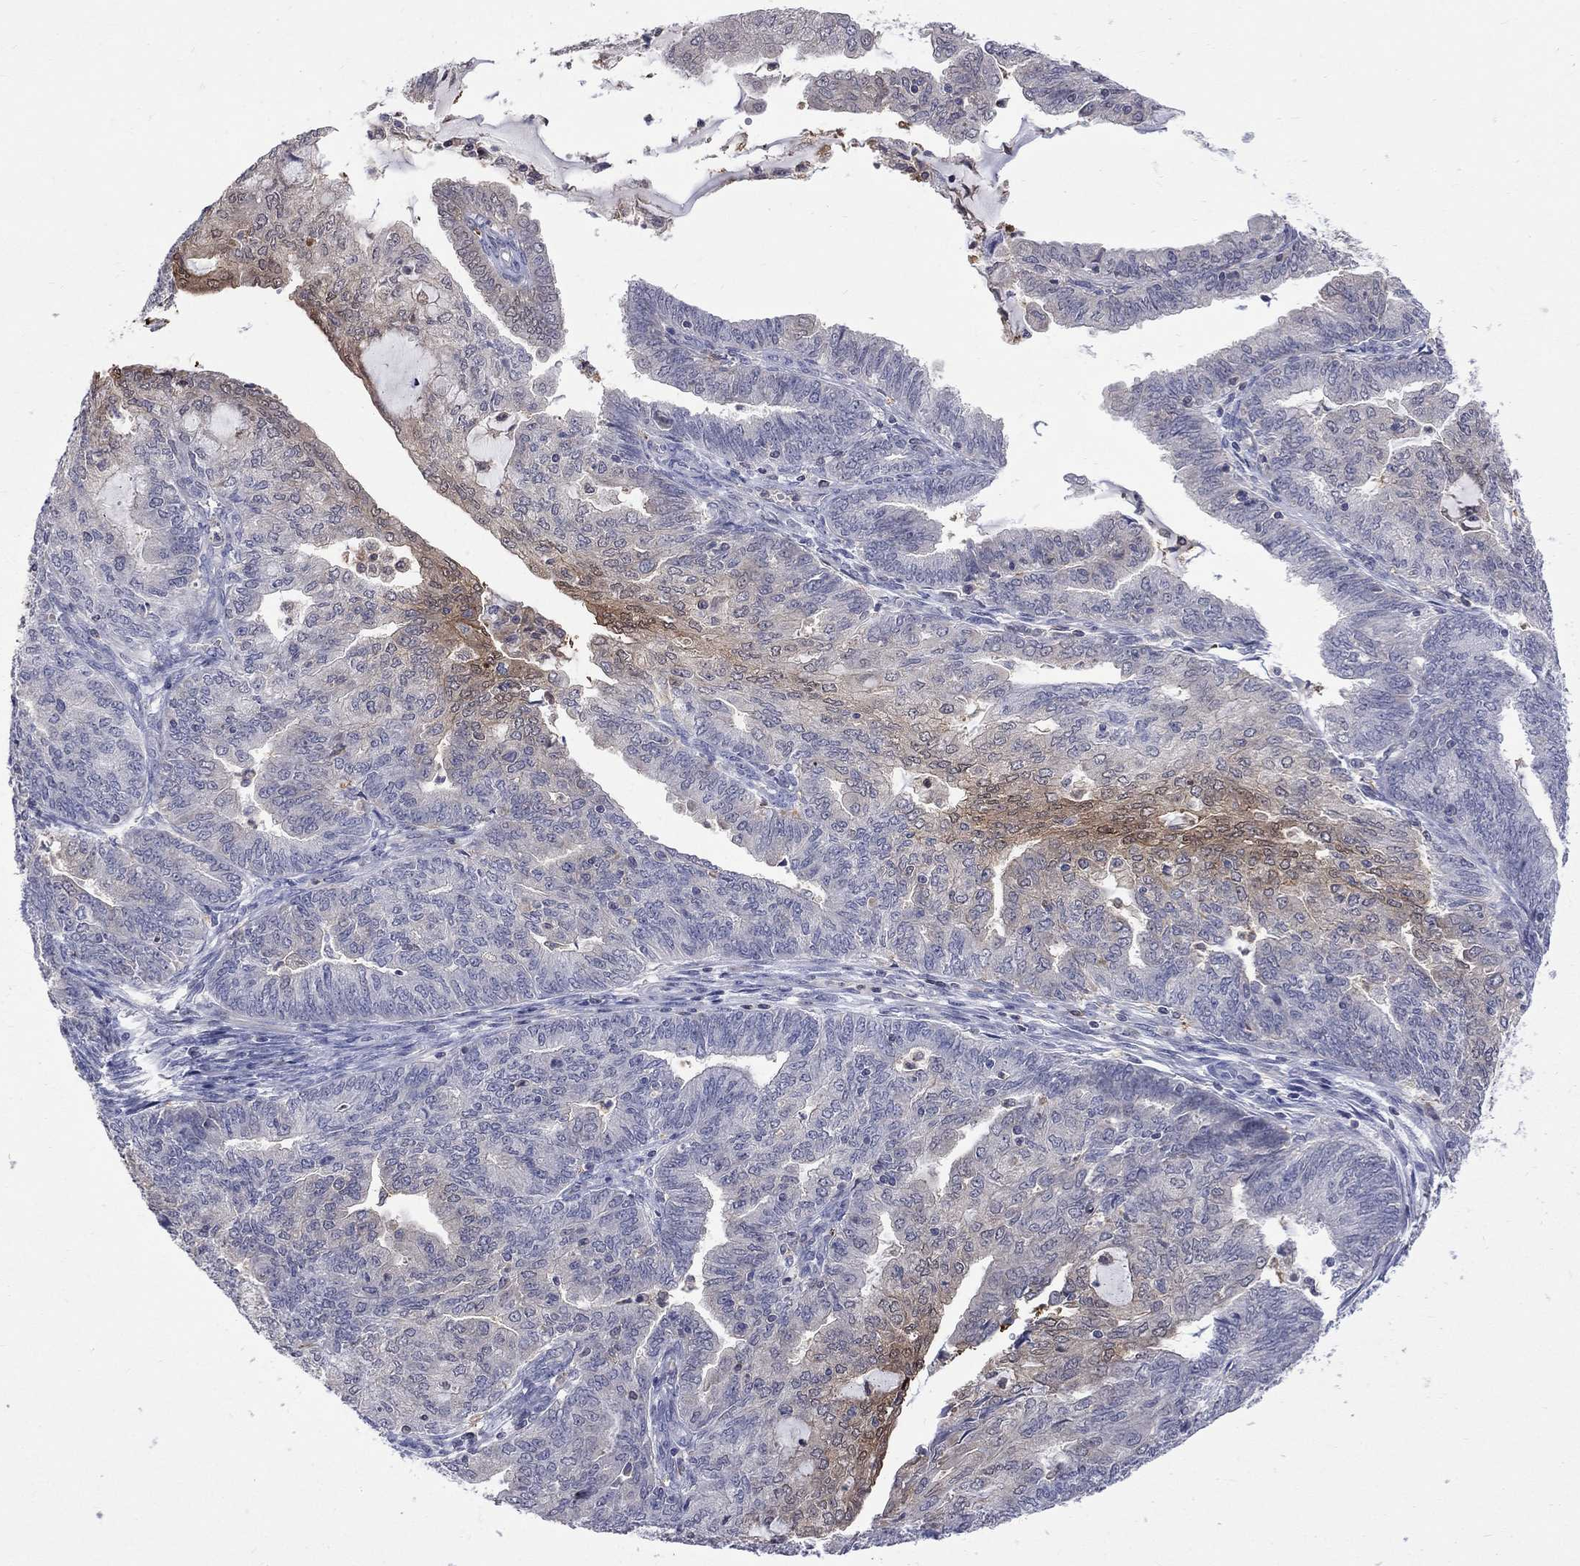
{"staining": {"intensity": "moderate", "quantity": "<25%", "location": "cytoplasmic/membranous"}, "tissue": "endometrial cancer", "cell_type": "Tumor cells", "image_type": "cancer", "snomed": [{"axis": "morphology", "description": "Adenocarcinoma, NOS"}, {"axis": "topography", "description": "Endometrium"}], "caption": "IHC (DAB) staining of human endometrial cancer exhibits moderate cytoplasmic/membranous protein expression in about <25% of tumor cells. The protein is shown in brown color, while the nuclei are stained blue.", "gene": "HKDC1", "patient": {"sex": "female", "age": 82}}